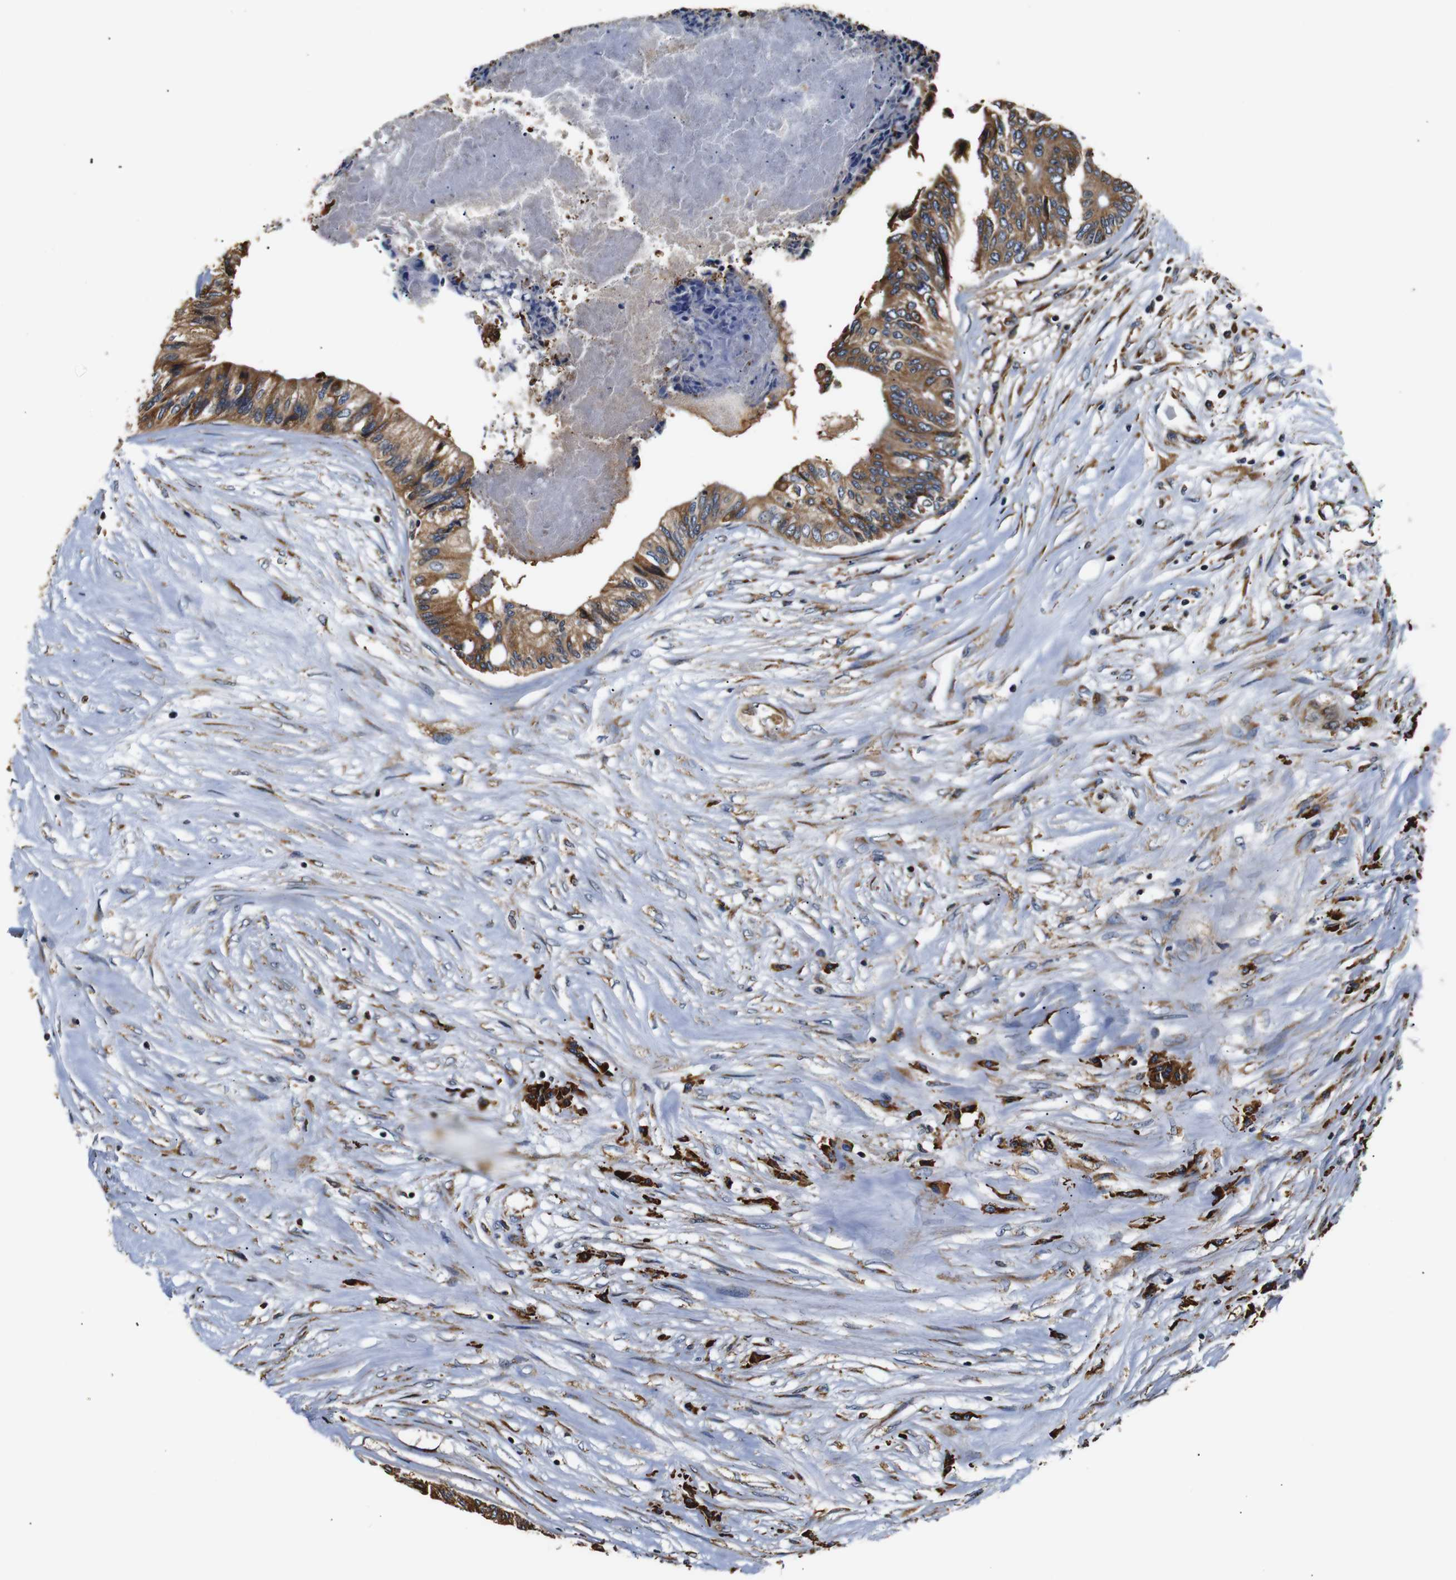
{"staining": {"intensity": "moderate", "quantity": ">75%", "location": "cytoplasmic/membranous"}, "tissue": "colorectal cancer", "cell_type": "Tumor cells", "image_type": "cancer", "snomed": [{"axis": "morphology", "description": "Adenocarcinoma, NOS"}, {"axis": "topography", "description": "Rectum"}], "caption": "Immunohistochemistry (IHC) histopathology image of human colorectal cancer (adenocarcinoma) stained for a protein (brown), which shows medium levels of moderate cytoplasmic/membranous positivity in about >75% of tumor cells.", "gene": "HHIP", "patient": {"sex": "male", "age": 63}}